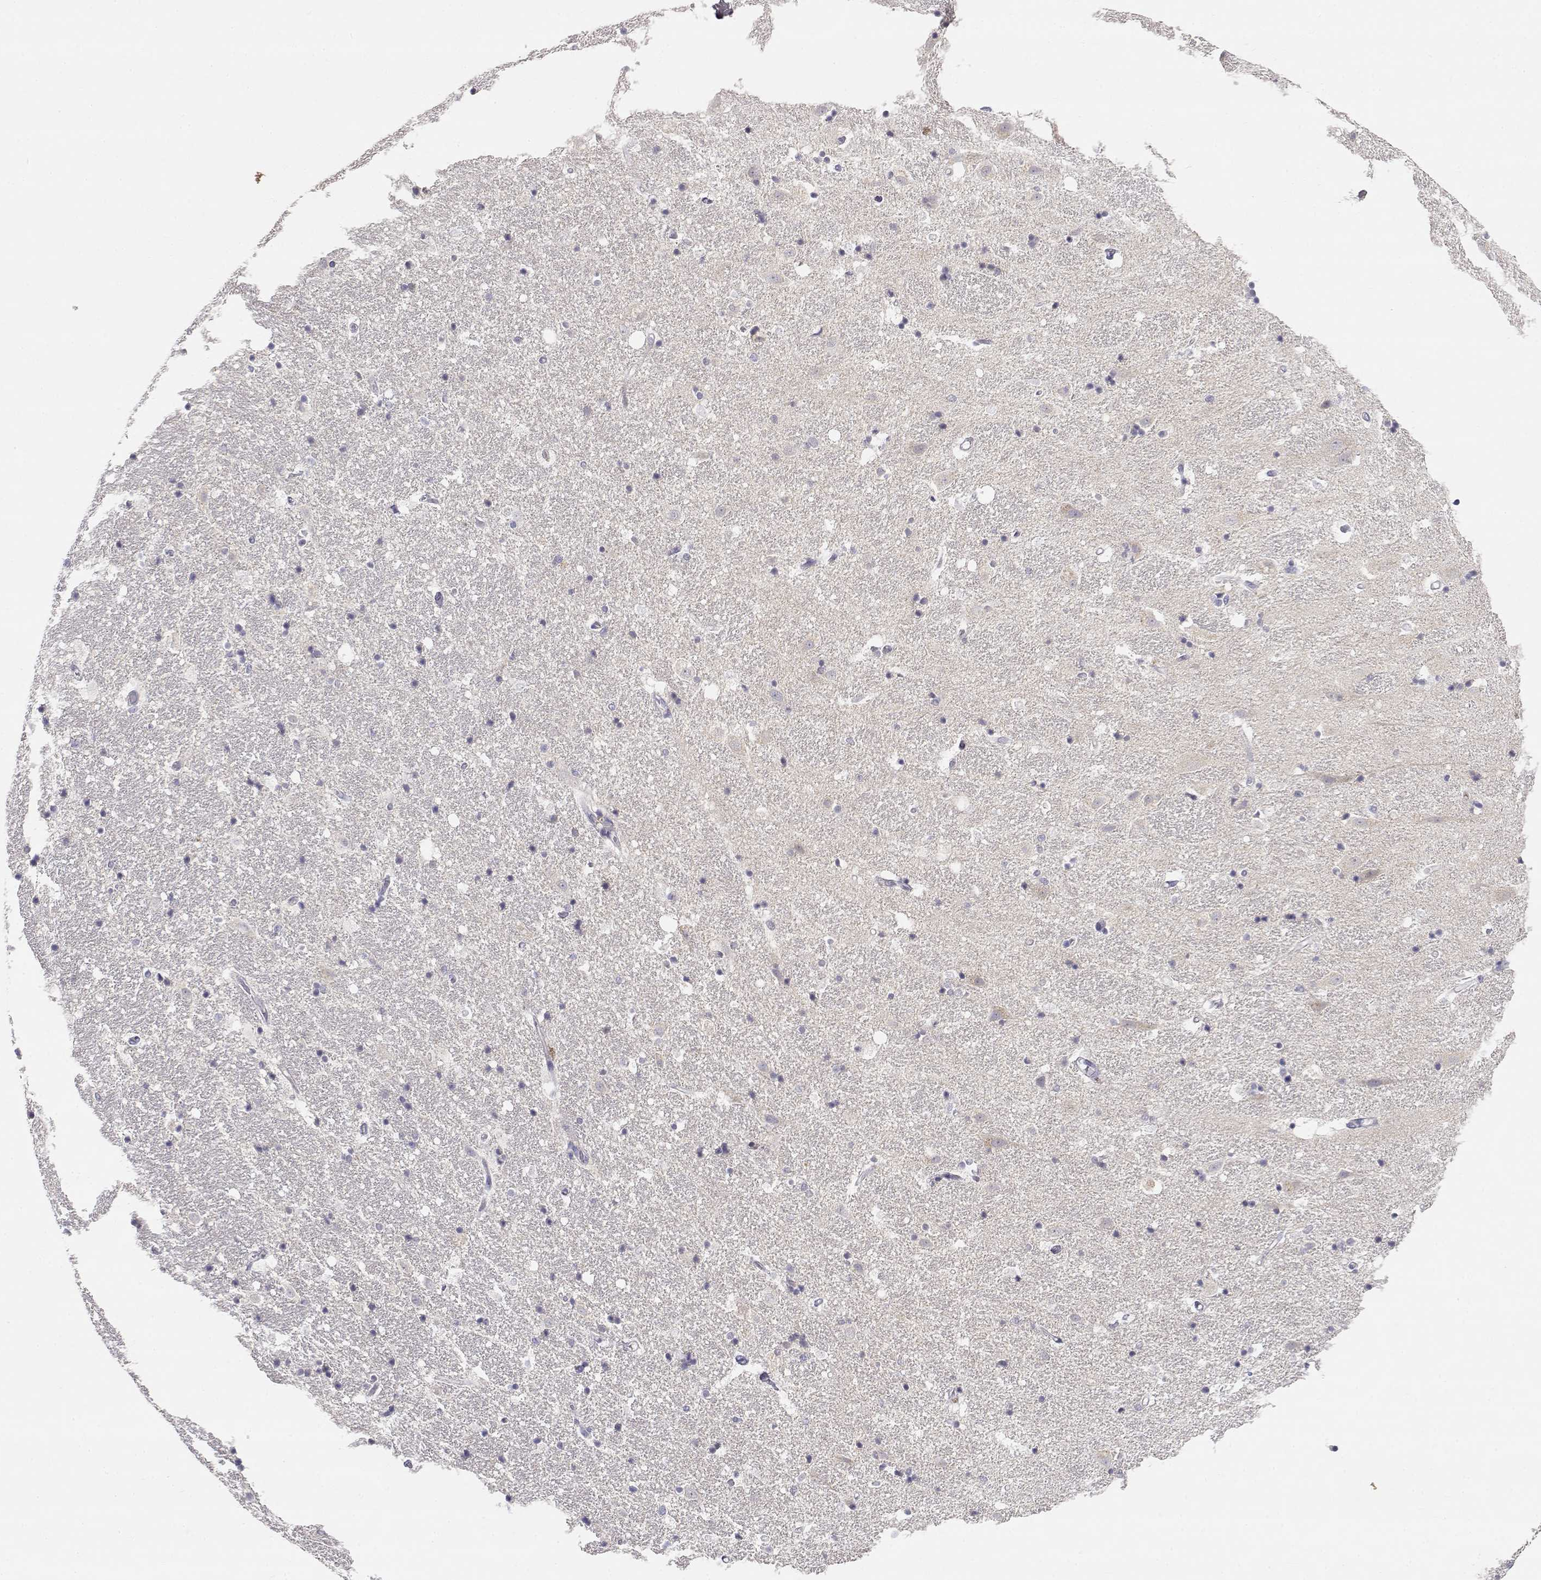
{"staining": {"intensity": "negative", "quantity": "none", "location": "none"}, "tissue": "hippocampus", "cell_type": "Glial cells", "image_type": "normal", "snomed": [{"axis": "morphology", "description": "Normal tissue, NOS"}, {"axis": "topography", "description": "Hippocampus"}], "caption": "High power microscopy image of an immunohistochemistry (IHC) image of normal hippocampus, revealing no significant expression in glial cells.", "gene": "ADA", "patient": {"sex": "male", "age": 49}}